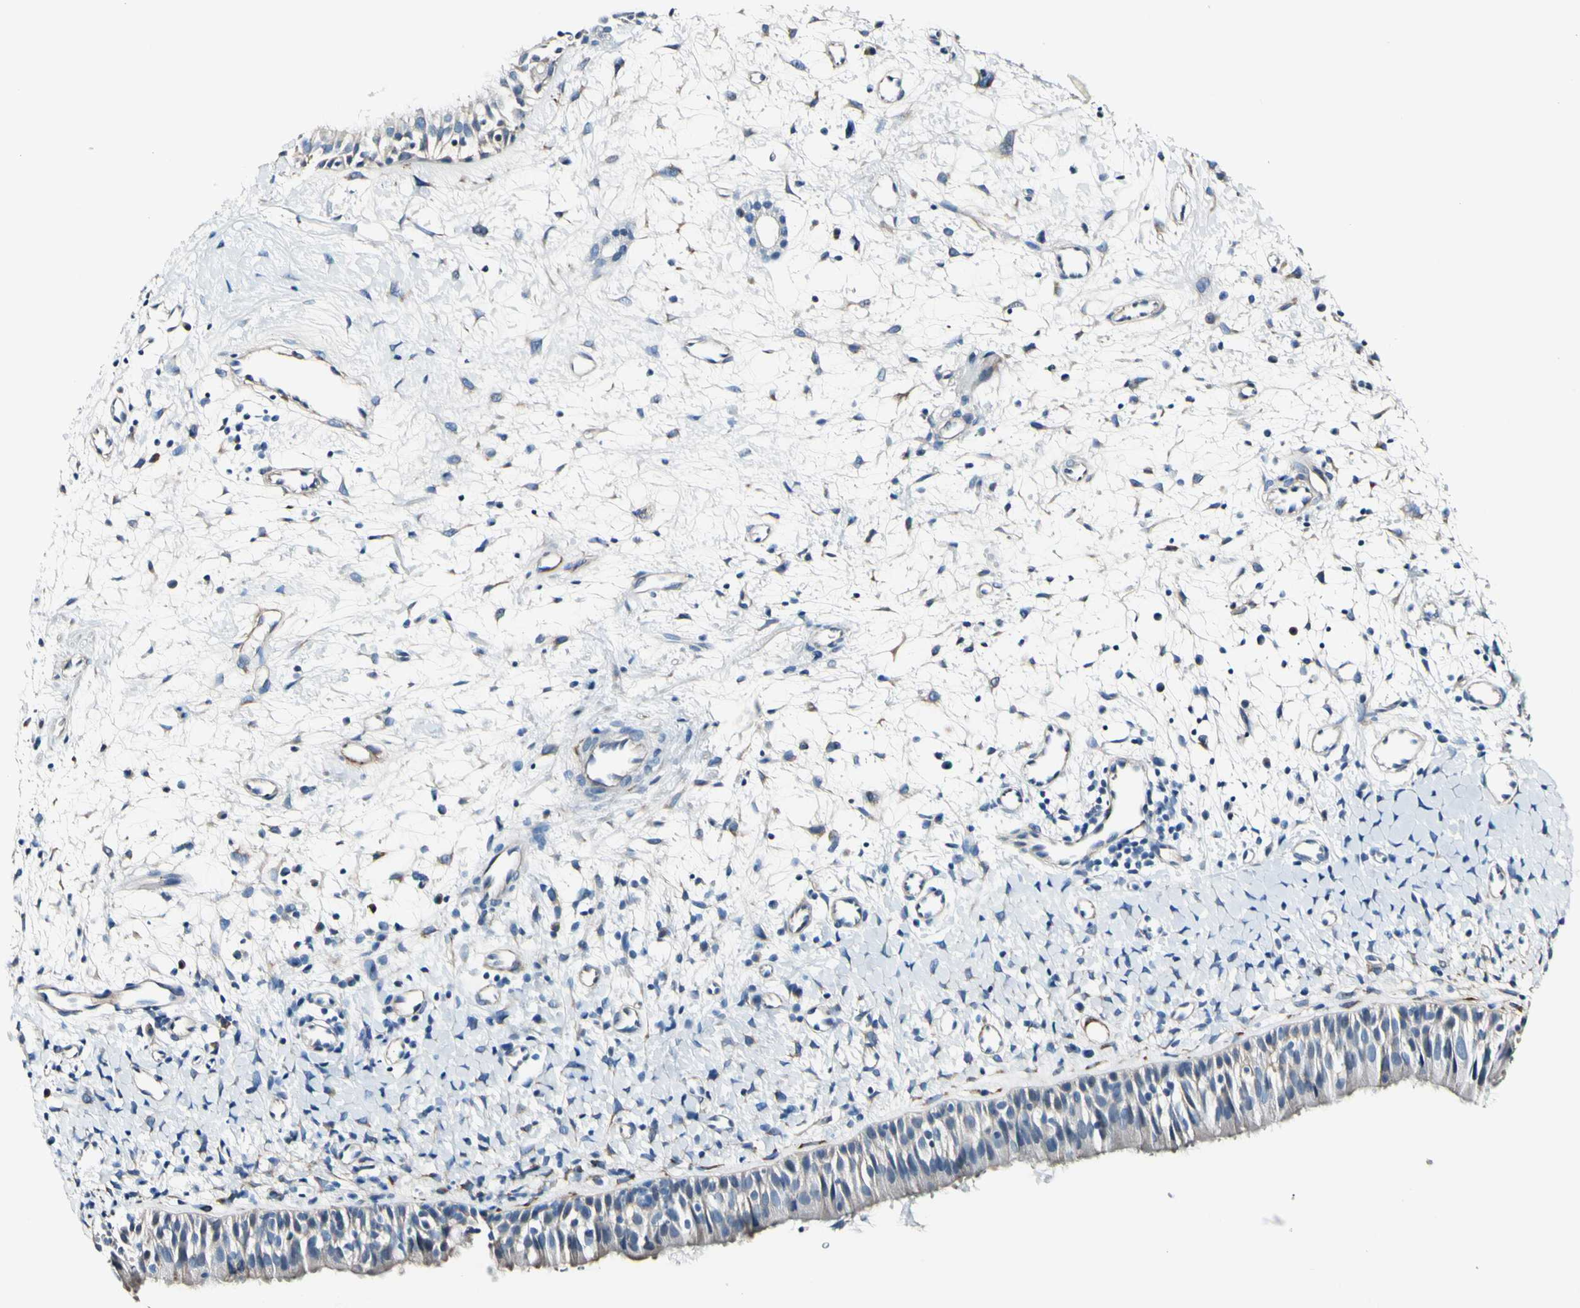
{"staining": {"intensity": "negative", "quantity": "none", "location": "none"}, "tissue": "nasopharynx", "cell_type": "Respiratory epithelial cells", "image_type": "normal", "snomed": [{"axis": "morphology", "description": "Normal tissue, NOS"}, {"axis": "topography", "description": "Nasopharynx"}], "caption": "A histopathology image of human nasopharynx is negative for staining in respiratory epithelial cells. (DAB immunohistochemistry (IHC) with hematoxylin counter stain).", "gene": "COL6A3", "patient": {"sex": "male", "age": 22}}